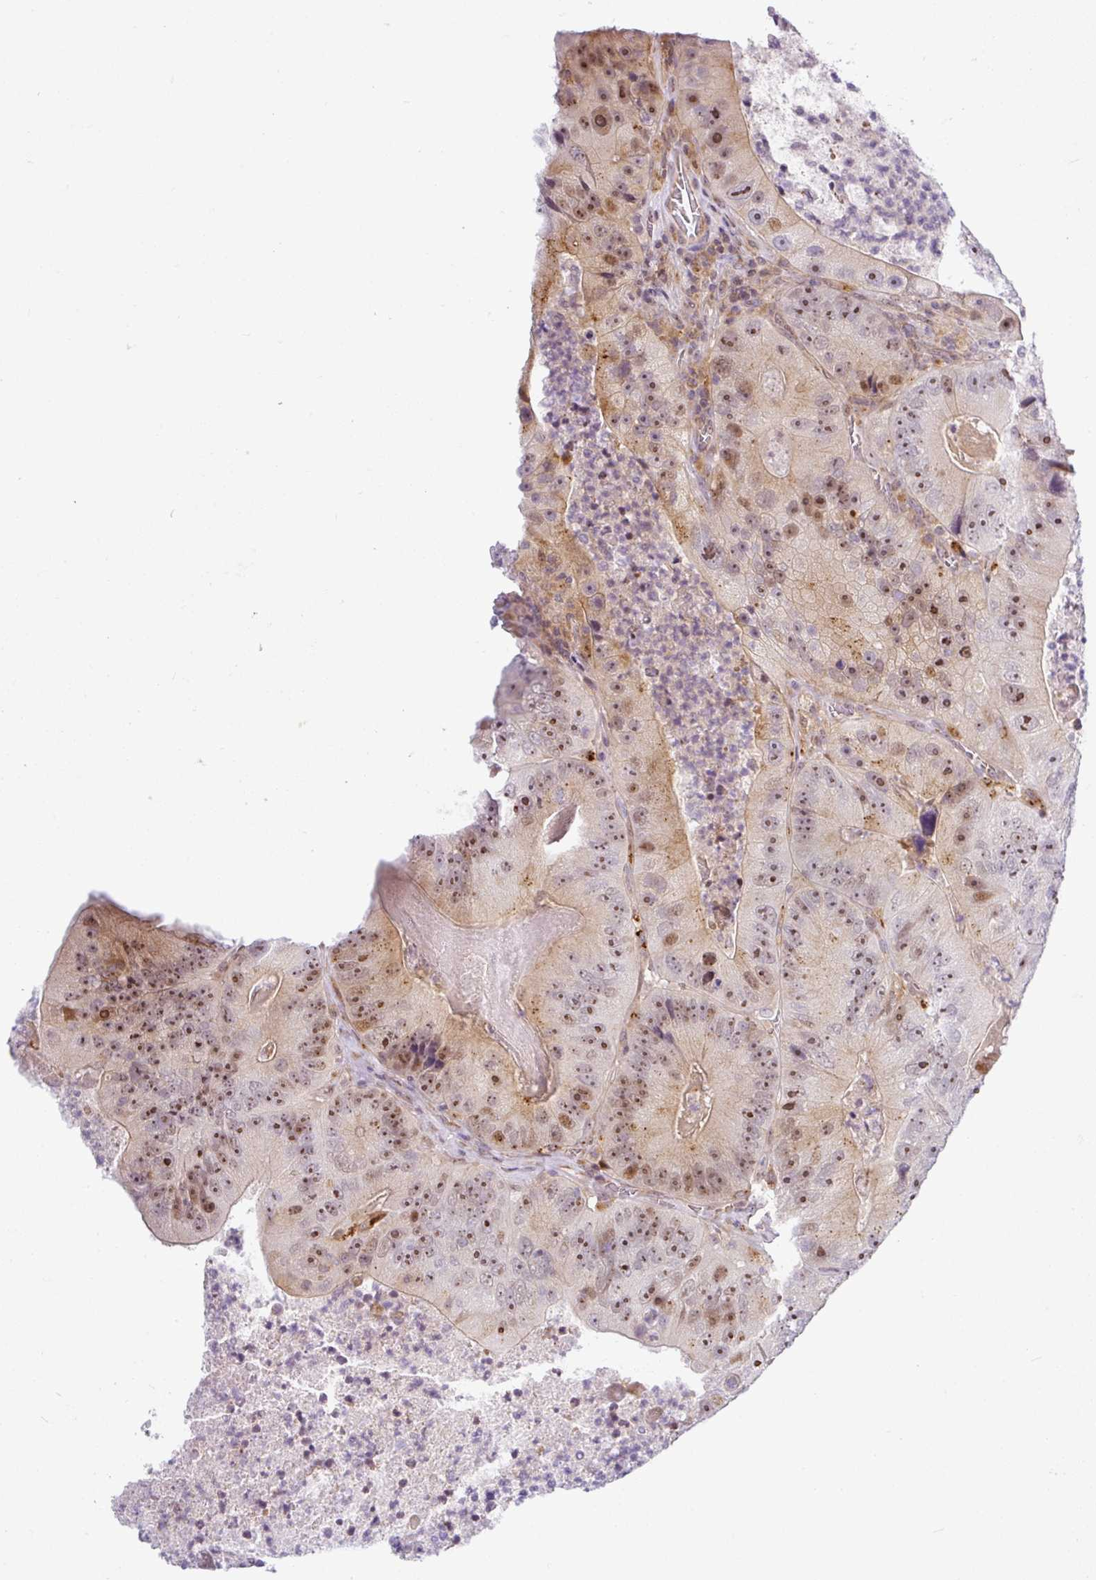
{"staining": {"intensity": "moderate", "quantity": ">75%", "location": "cytoplasmic/membranous,nuclear"}, "tissue": "colorectal cancer", "cell_type": "Tumor cells", "image_type": "cancer", "snomed": [{"axis": "morphology", "description": "Adenocarcinoma, NOS"}, {"axis": "topography", "description": "Colon"}], "caption": "DAB (3,3'-diaminobenzidine) immunohistochemical staining of human adenocarcinoma (colorectal) displays moderate cytoplasmic/membranous and nuclear protein expression in approximately >75% of tumor cells. (brown staining indicates protein expression, while blue staining denotes nuclei).", "gene": "NDUFB2", "patient": {"sex": "female", "age": 86}}